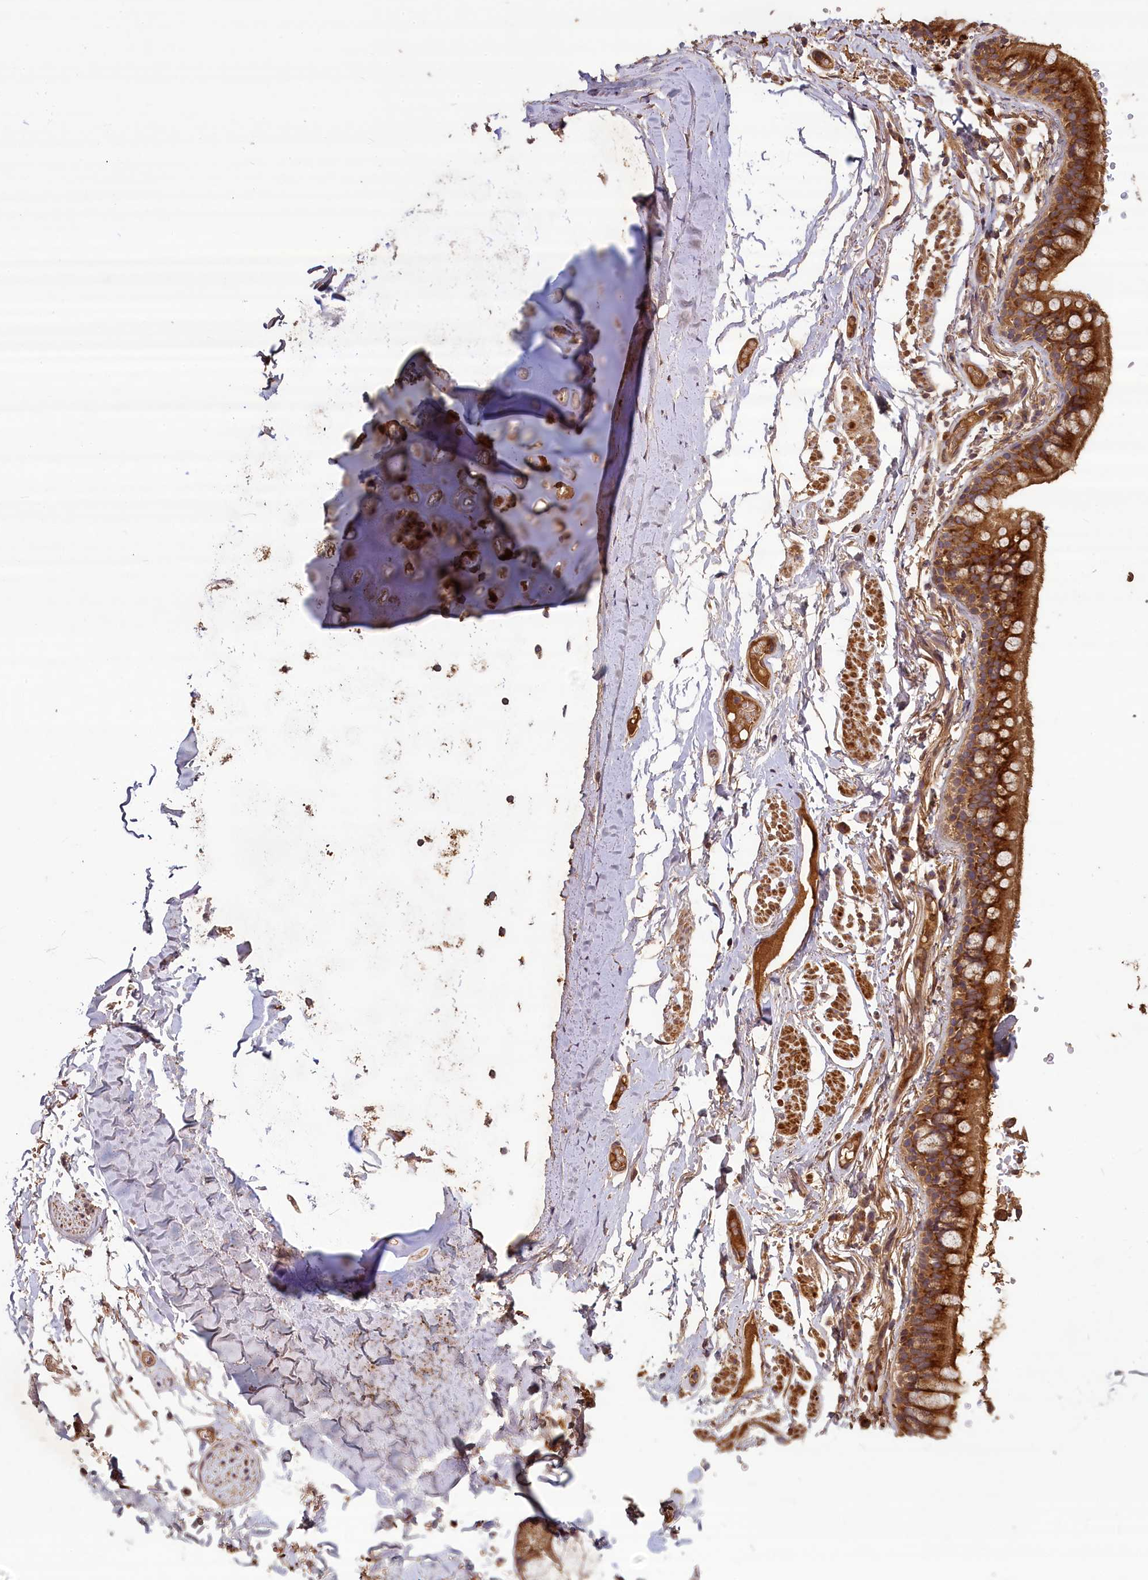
{"staining": {"intensity": "moderate", "quantity": "25%-75%", "location": "cytoplasmic/membranous"}, "tissue": "adipose tissue", "cell_type": "Adipocytes", "image_type": "normal", "snomed": [{"axis": "morphology", "description": "Normal tissue, NOS"}, {"axis": "topography", "description": "Lymph node"}, {"axis": "topography", "description": "Bronchus"}], "caption": "The photomicrograph displays immunohistochemical staining of benign adipose tissue. There is moderate cytoplasmic/membranous positivity is appreciated in about 25%-75% of adipocytes.", "gene": "NUDT6", "patient": {"sex": "male", "age": 63}}